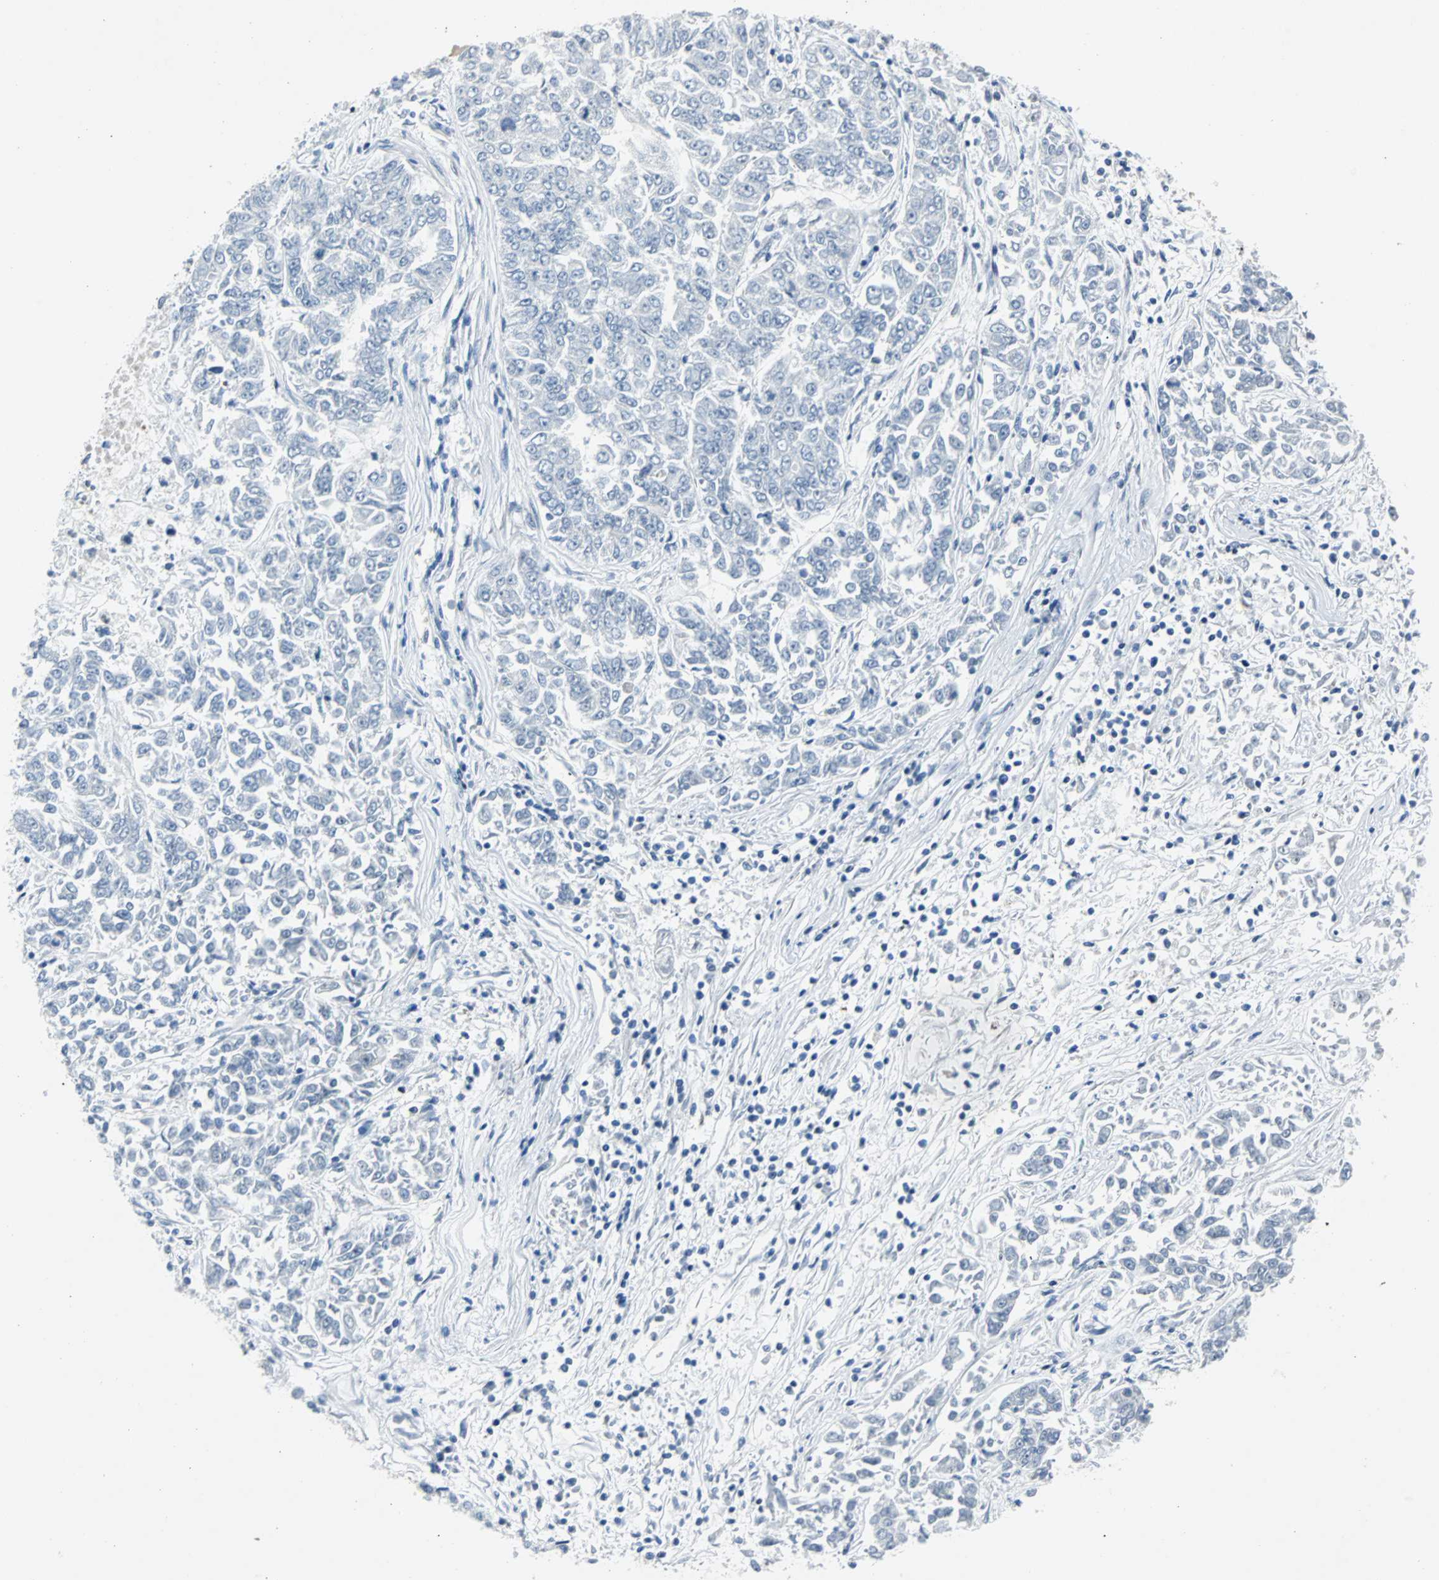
{"staining": {"intensity": "negative", "quantity": "none", "location": "none"}, "tissue": "lung cancer", "cell_type": "Tumor cells", "image_type": "cancer", "snomed": [{"axis": "morphology", "description": "Adenocarcinoma, NOS"}, {"axis": "topography", "description": "Lung"}], "caption": "Tumor cells show no significant staining in lung cancer (adenocarcinoma). (Stains: DAB immunohistochemistry with hematoxylin counter stain, Microscopy: brightfield microscopy at high magnification).", "gene": "BBC3", "patient": {"sex": "male", "age": 84}}